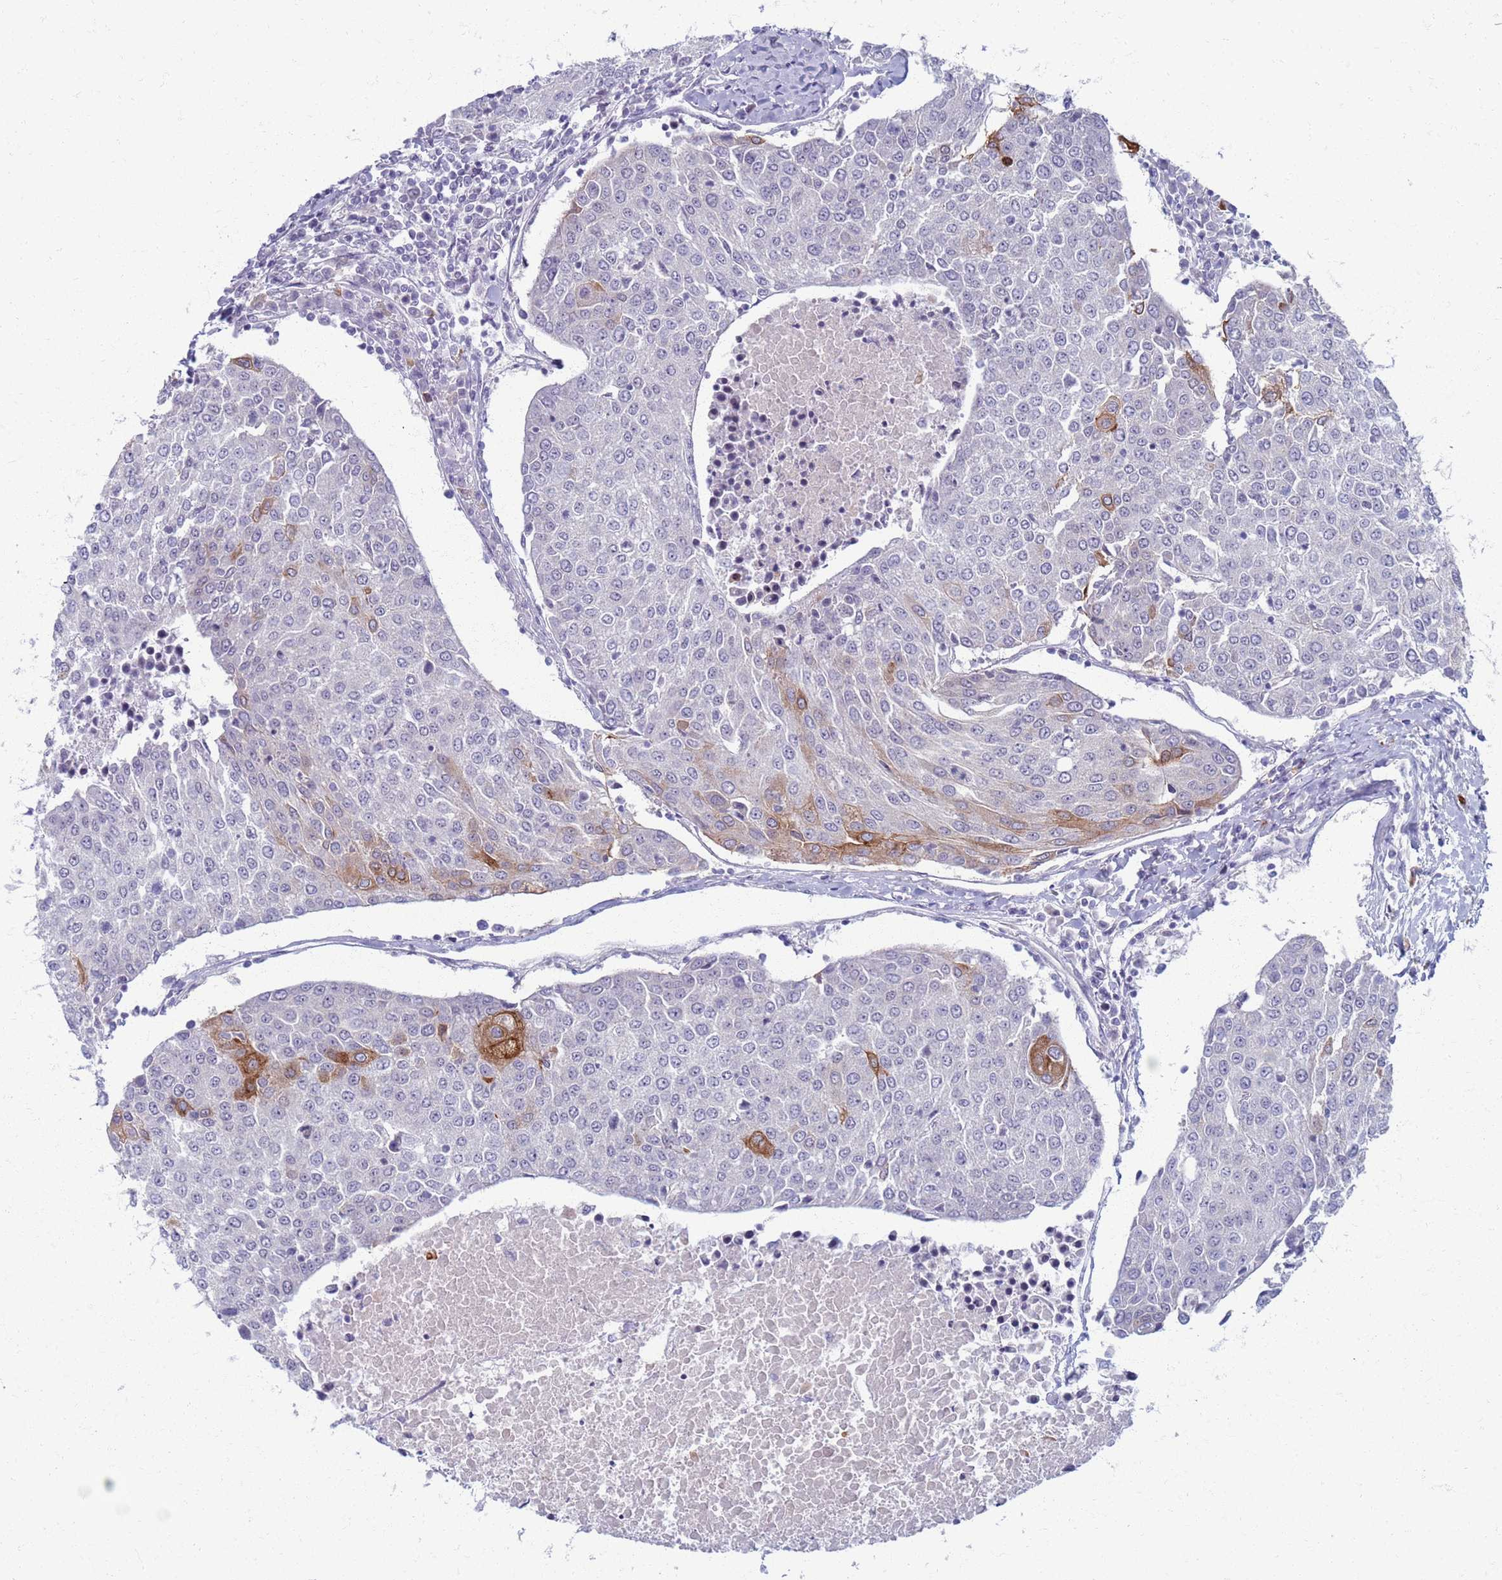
{"staining": {"intensity": "strong", "quantity": "<25%", "location": "cytoplasmic/membranous"}, "tissue": "urothelial cancer", "cell_type": "Tumor cells", "image_type": "cancer", "snomed": [{"axis": "morphology", "description": "Urothelial carcinoma, High grade"}, {"axis": "topography", "description": "Urinary bladder"}], "caption": "An IHC photomicrograph of tumor tissue is shown. Protein staining in brown shows strong cytoplasmic/membranous positivity in high-grade urothelial carcinoma within tumor cells. (Stains: DAB (3,3'-diaminobenzidine) in brown, nuclei in blue, Microscopy: brightfield microscopy at high magnification).", "gene": "CLCA2", "patient": {"sex": "female", "age": 85}}